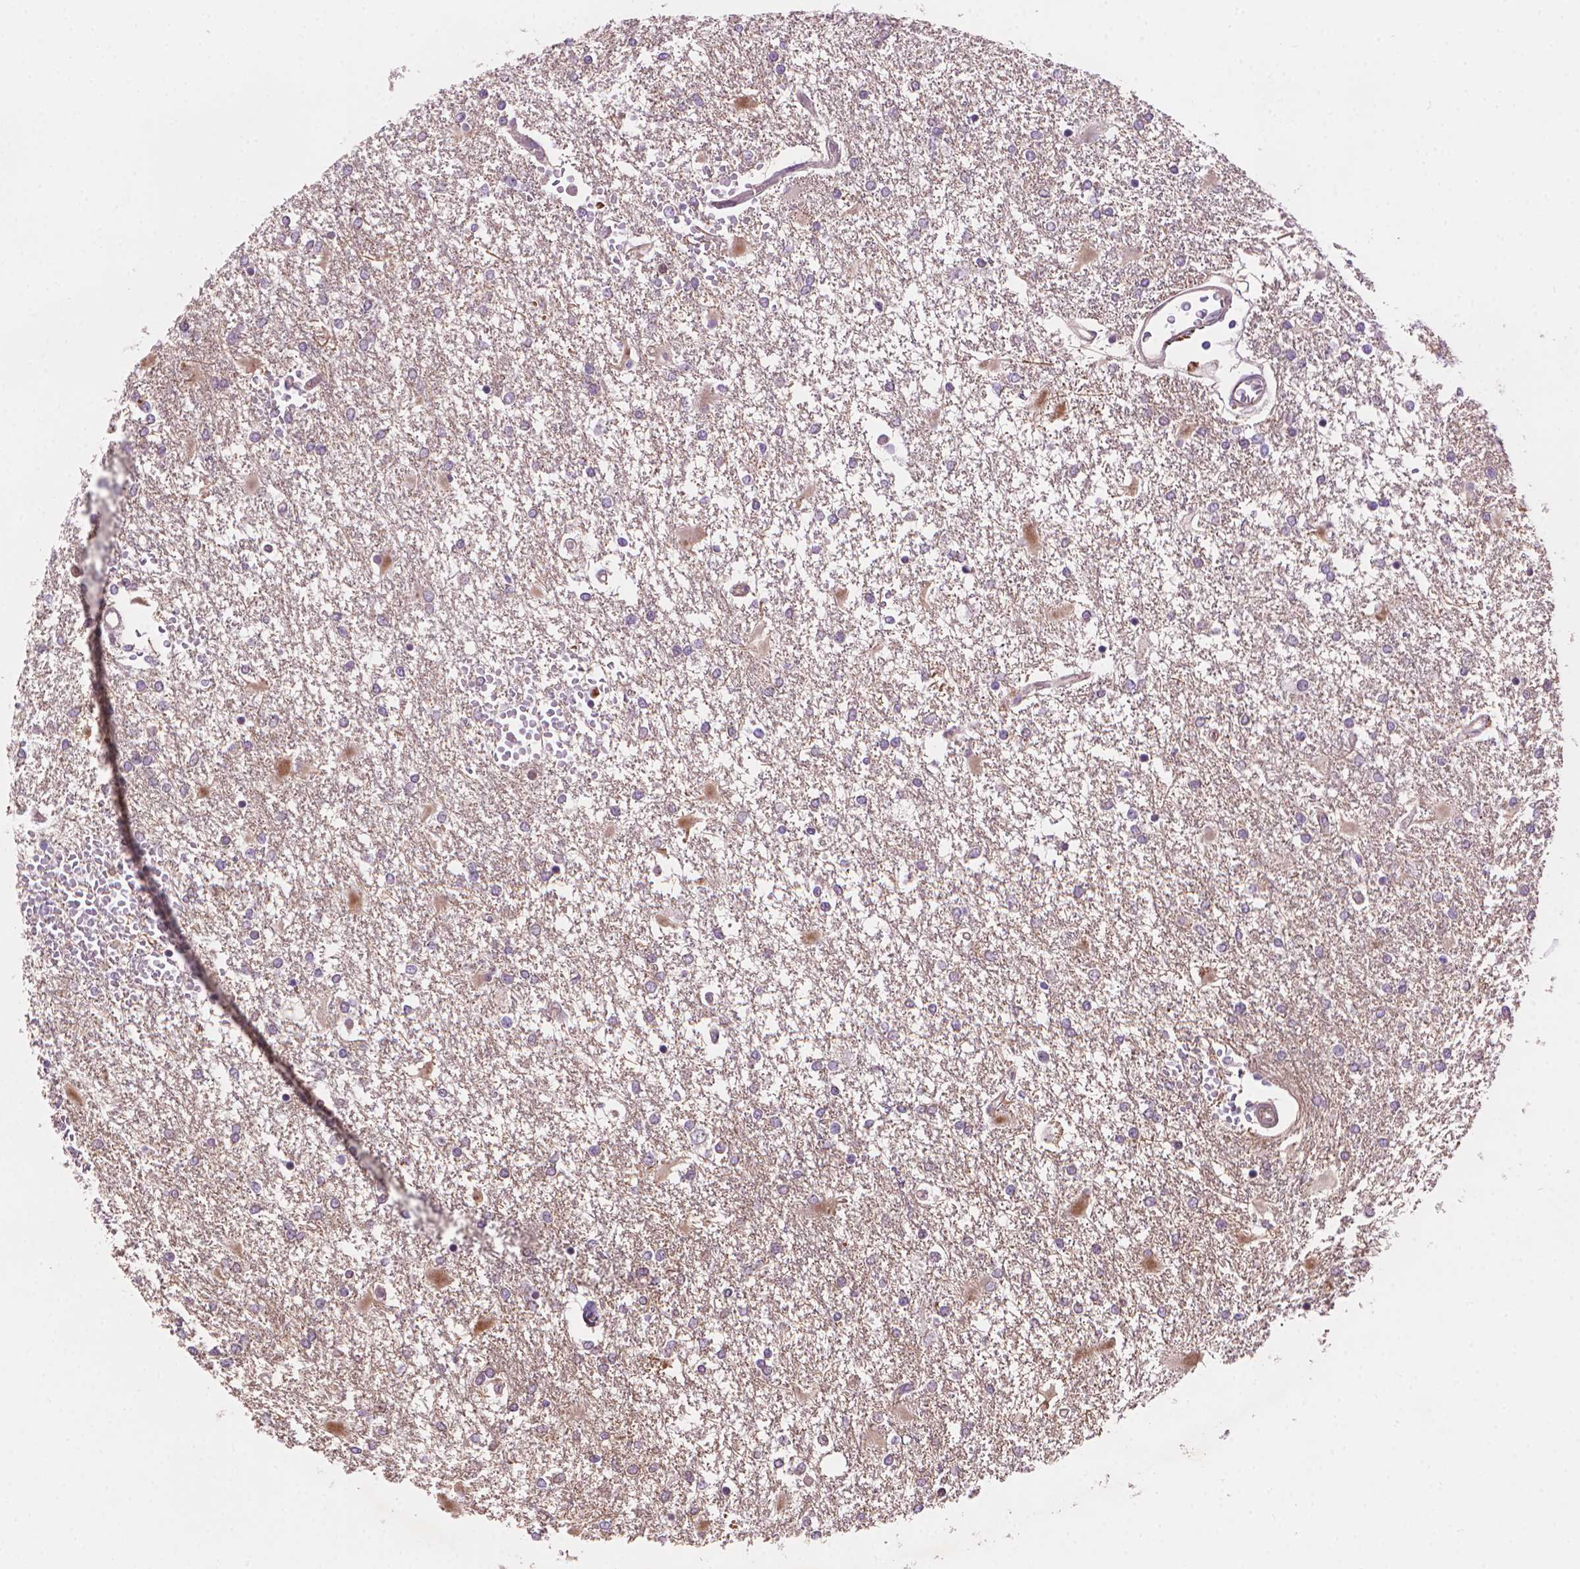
{"staining": {"intensity": "negative", "quantity": "none", "location": "none"}, "tissue": "glioma", "cell_type": "Tumor cells", "image_type": "cancer", "snomed": [{"axis": "morphology", "description": "Glioma, malignant, High grade"}, {"axis": "topography", "description": "Cerebral cortex"}], "caption": "Tumor cells are negative for brown protein staining in malignant glioma (high-grade).", "gene": "AMMECR1", "patient": {"sex": "male", "age": 79}}